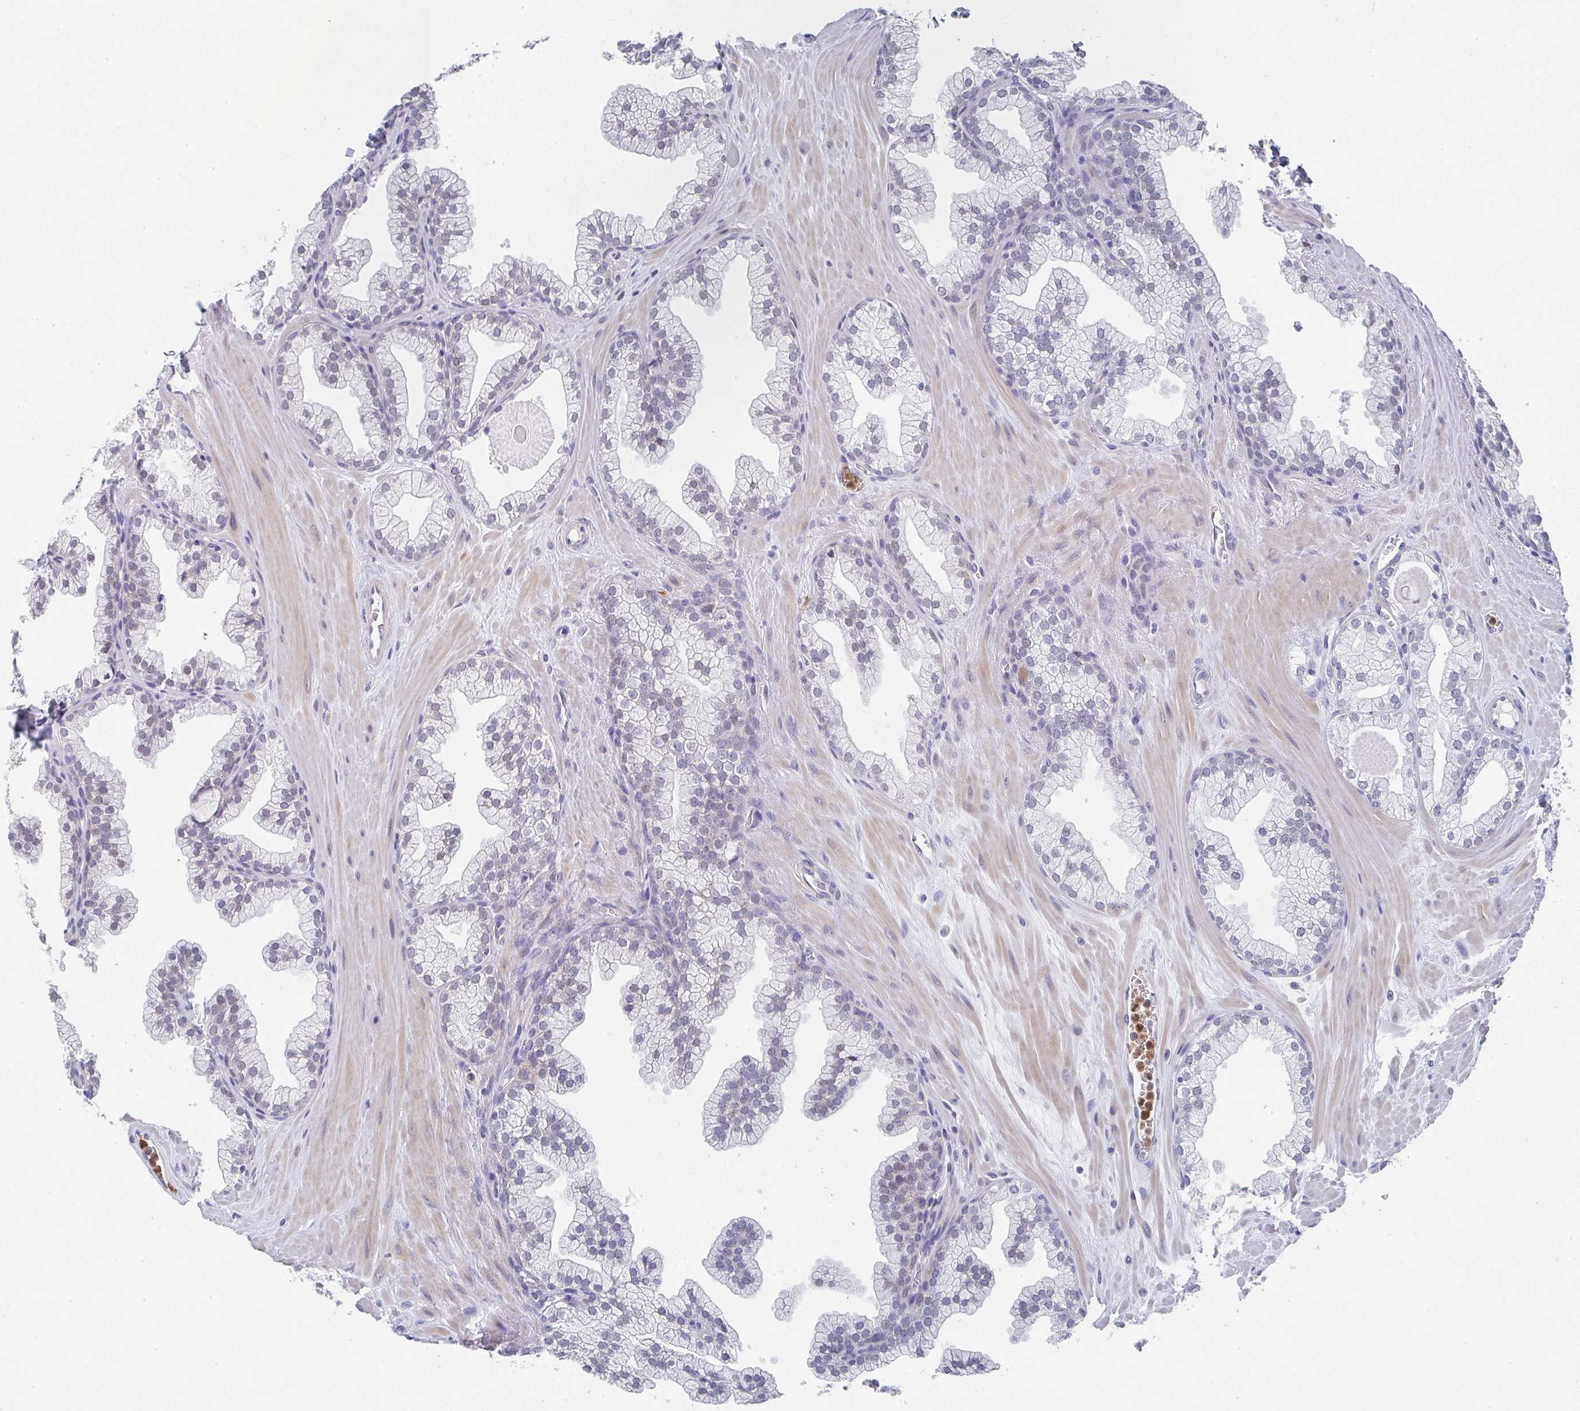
{"staining": {"intensity": "negative", "quantity": "none", "location": "none"}, "tissue": "prostate", "cell_type": "Glandular cells", "image_type": "normal", "snomed": [{"axis": "morphology", "description": "Normal tissue, NOS"}, {"axis": "topography", "description": "Prostate"}, {"axis": "topography", "description": "Peripheral nerve tissue"}], "caption": "IHC of normal human prostate shows no staining in glandular cells.", "gene": "NCF1", "patient": {"sex": "male", "age": 61}}